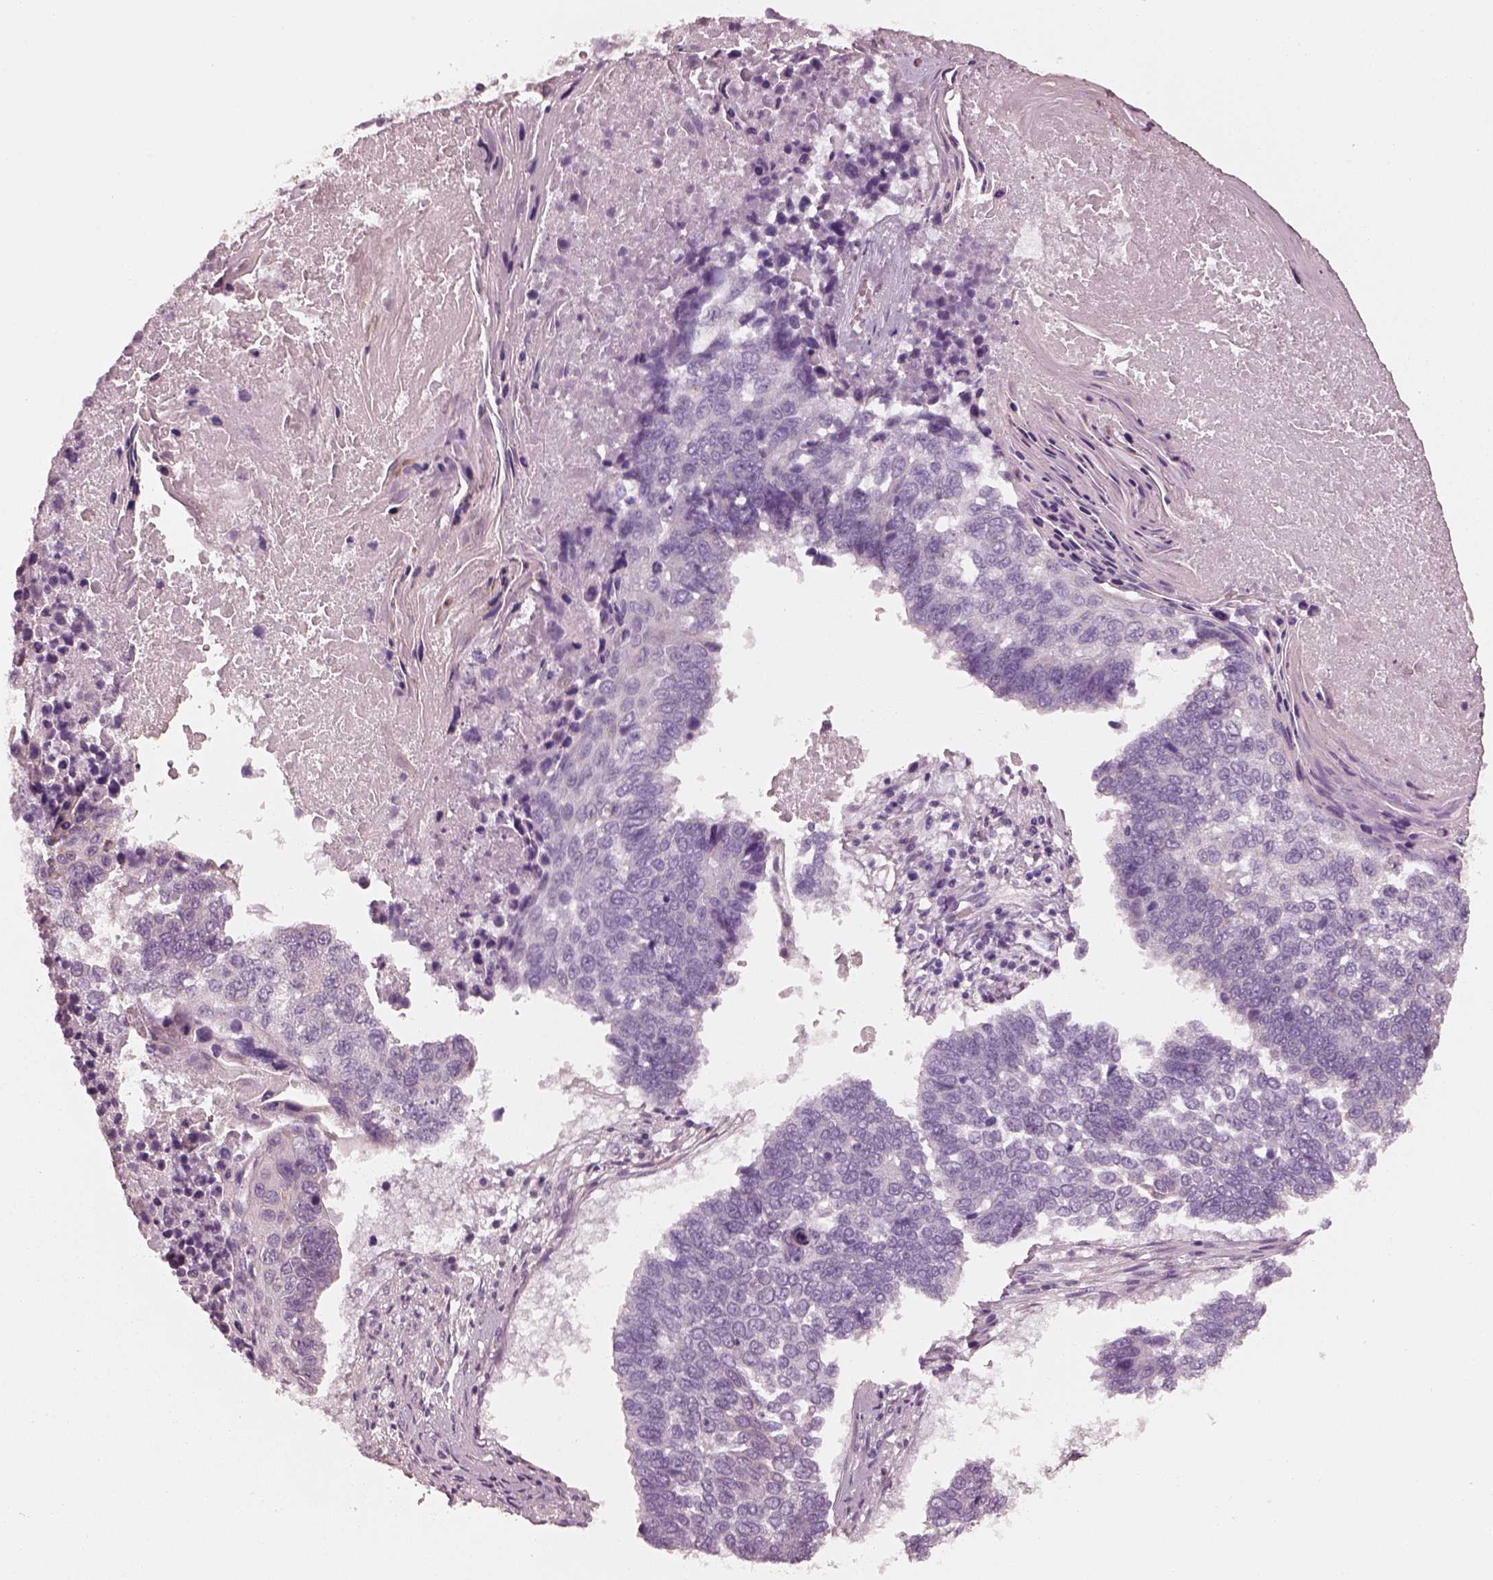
{"staining": {"intensity": "negative", "quantity": "none", "location": "none"}, "tissue": "lung cancer", "cell_type": "Tumor cells", "image_type": "cancer", "snomed": [{"axis": "morphology", "description": "Squamous cell carcinoma, NOS"}, {"axis": "topography", "description": "Lung"}], "caption": "This image is of lung cancer stained with immunohistochemistry (IHC) to label a protein in brown with the nuclei are counter-stained blue. There is no expression in tumor cells.", "gene": "RS1", "patient": {"sex": "male", "age": 73}}